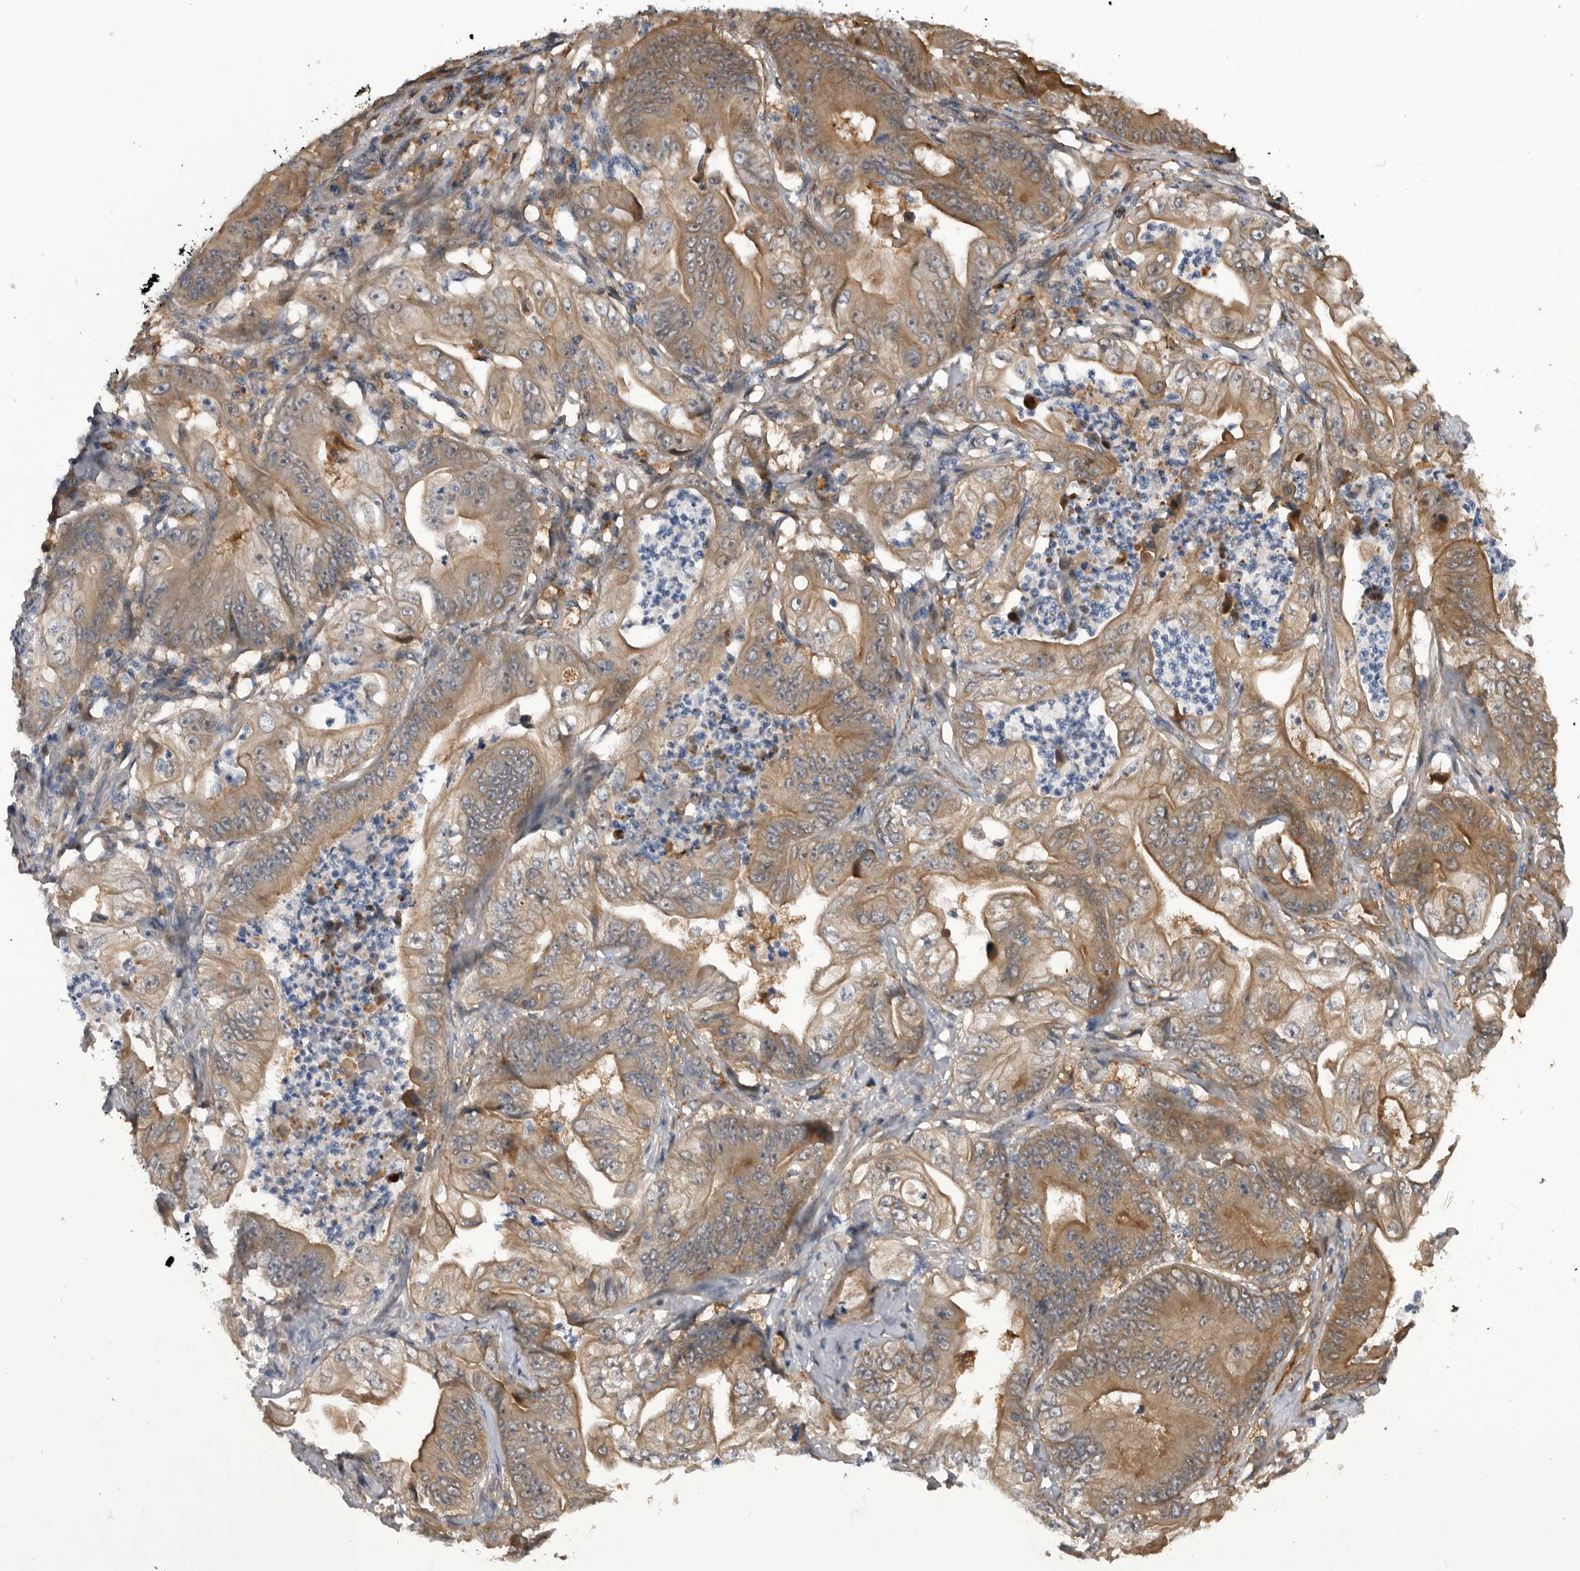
{"staining": {"intensity": "moderate", "quantity": ">75%", "location": "cytoplasmic/membranous"}, "tissue": "stomach cancer", "cell_type": "Tumor cells", "image_type": "cancer", "snomed": [{"axis": "morphology", "description": "Adenocarcinoma, NOS"}, {"axis": "topography", "description": "Stomach"}], "caption": "Protein staining of stomach cancer tissue exhibits moderate cytoplasmic/membranous expression in approximately >75% of tumor cells.", "gene": "RAB3GAP2", "patient": {"sex": "female", "age": 73}}